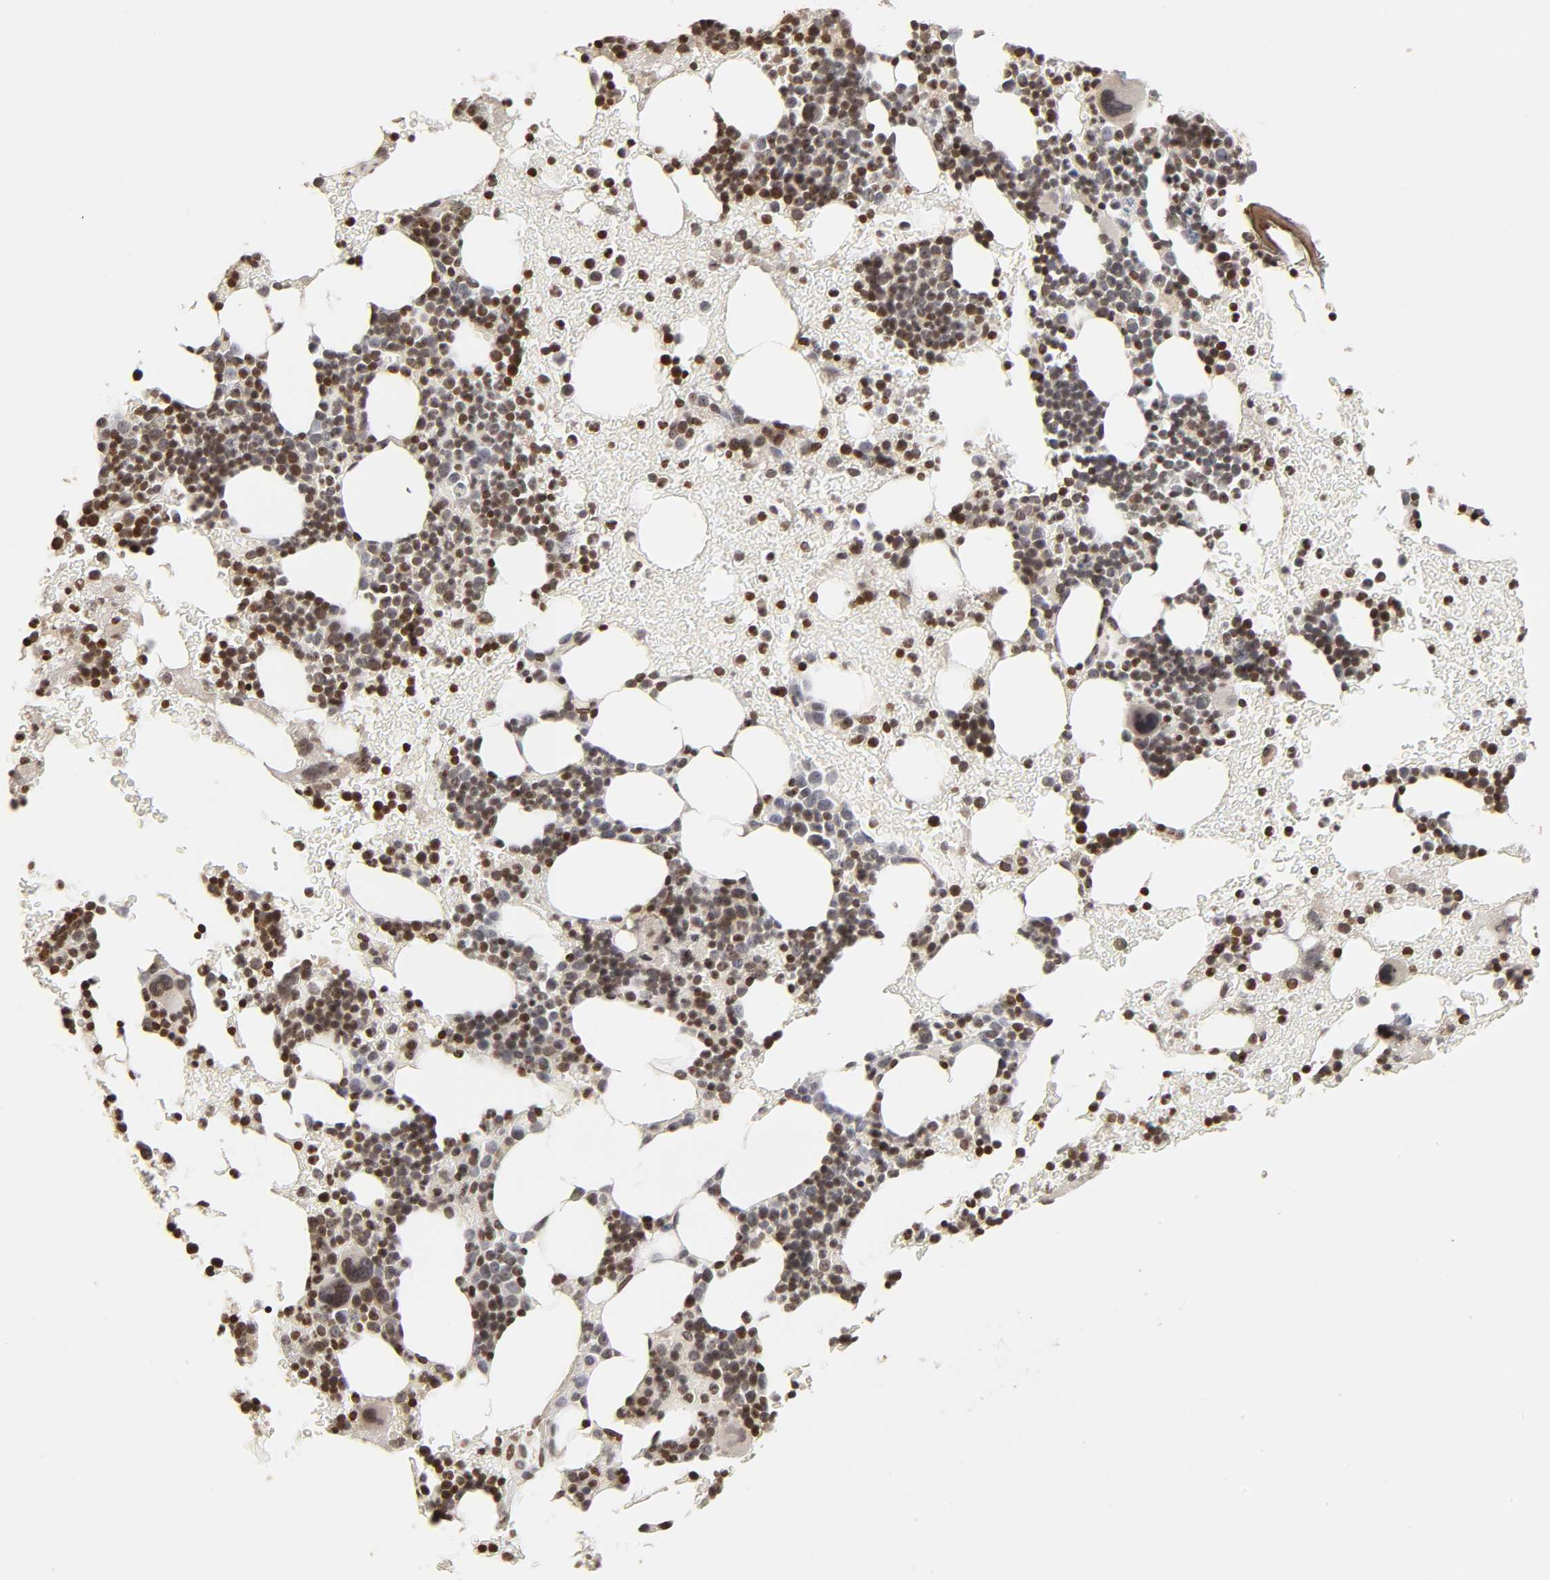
{"staining": {"intensity": "strong", "quantity": ">75%", "location": "nuclear"}, "tissue": "bone marrow", "cell_type": "Hematopoietic cells", "image_type": "normal", "snomed": [{"axis": "morphology", "description": "Normal tissue, NOS"}, {"axis": "topography", "description": "Bone marrow"}], "caption": "Immunohistochemical staining of unremarkable human bone marrow exhibits strong nuclear protein staining in about >75% of hematopoietic cells.", "gene": "ZNF473", "patient": {"sex": "male", "age": 17}}